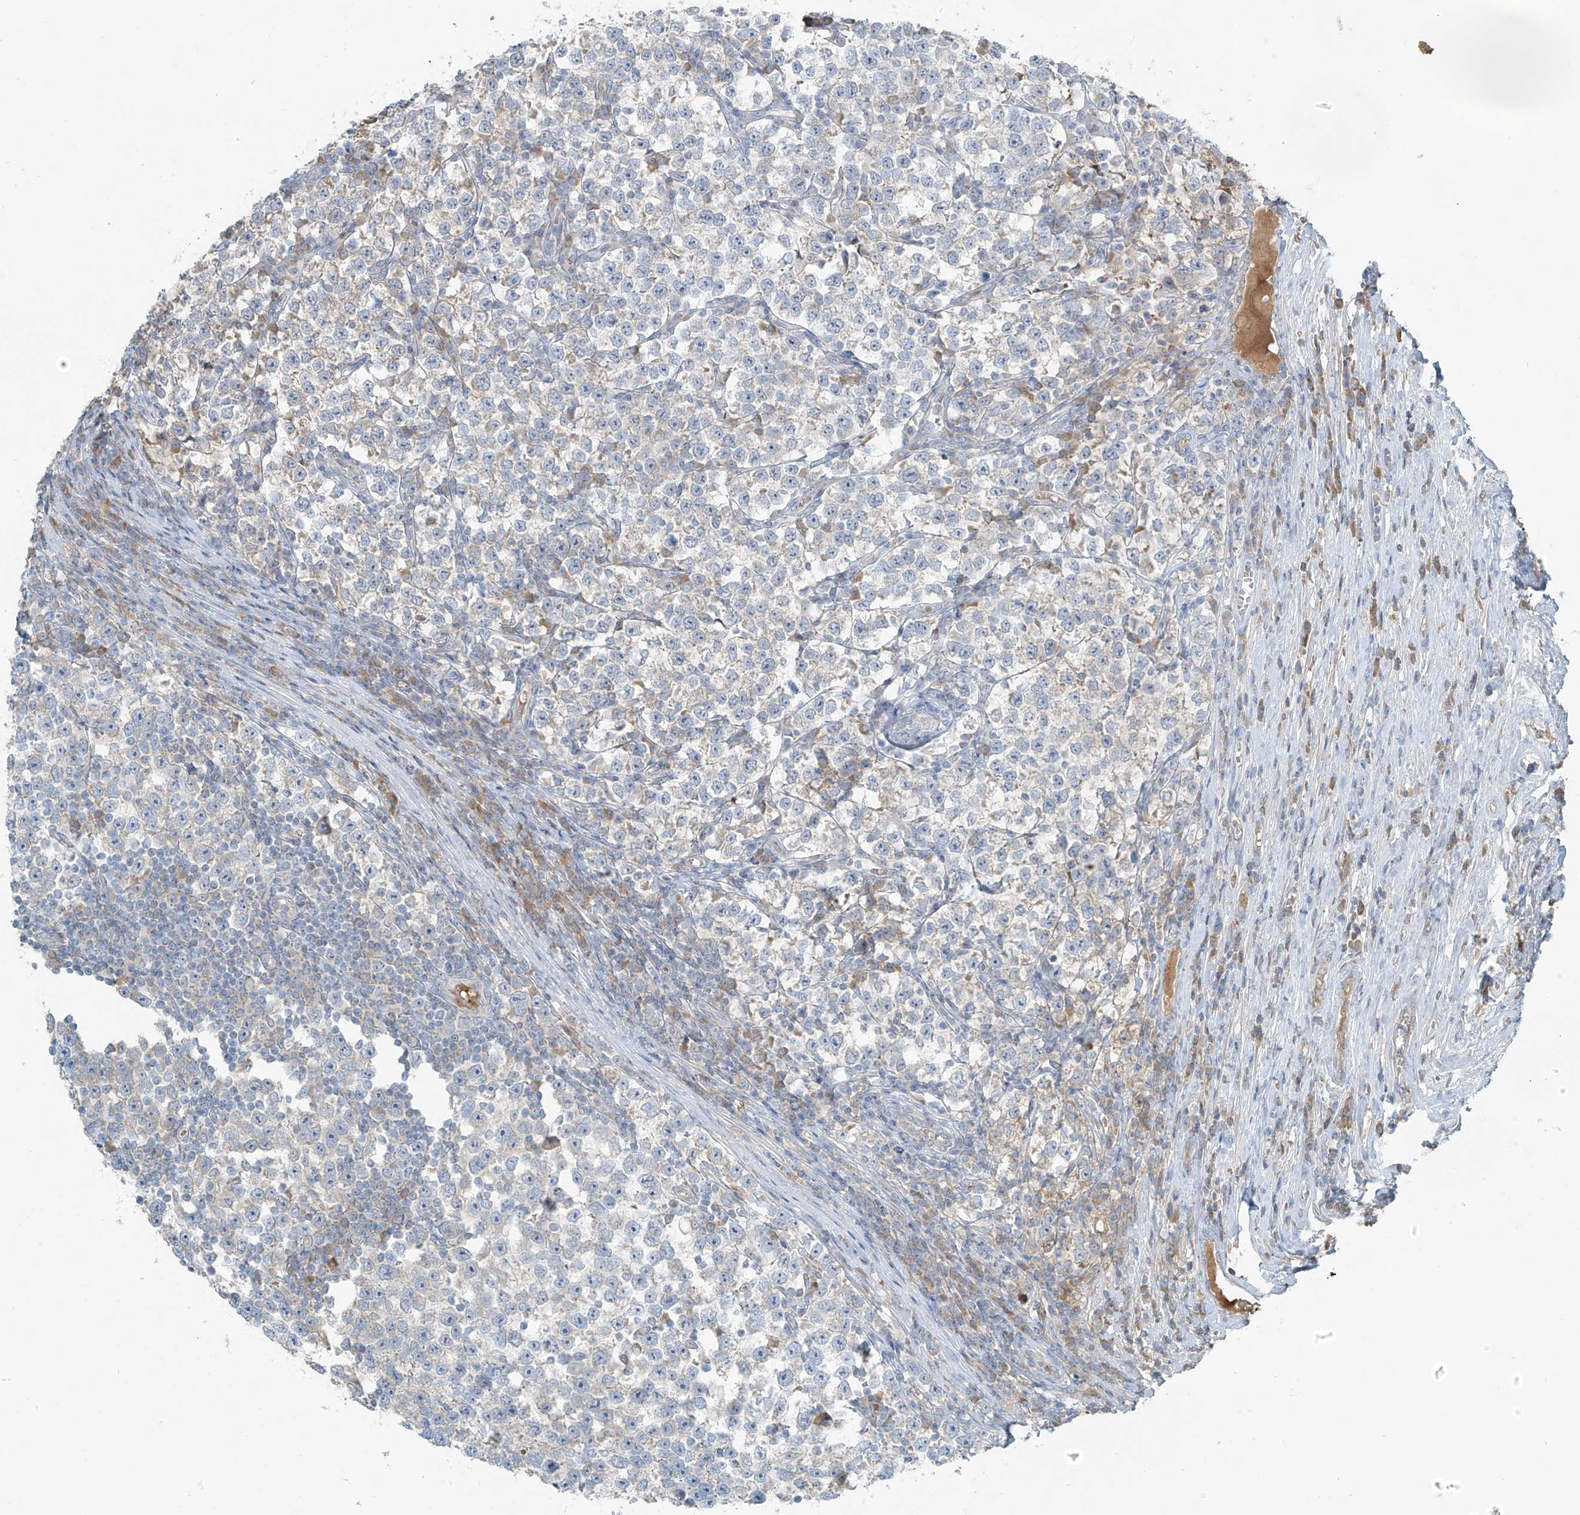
{"staining": {"intensity": "weak", "quantity": "25%-75%", "location": "cytoplasmic/membranous"}, "tissue": "testis cancer", "cell_type": "Tumor cells", "image_type": "cancer", "snomed": [{"axis": "morphology", "description": "Normal tissue, NOS"}, {"axis": "morphology", "description": "Seminoma, NOS"}, {"axis": "topography", "description": "Testis"}], "caption": "Testis cancer stained for a protein shows weak cytoplasmic/membranous positivity in tumor cells.", "gene": "FAM131C", "patient": {"sex": "male", "age": 43}}